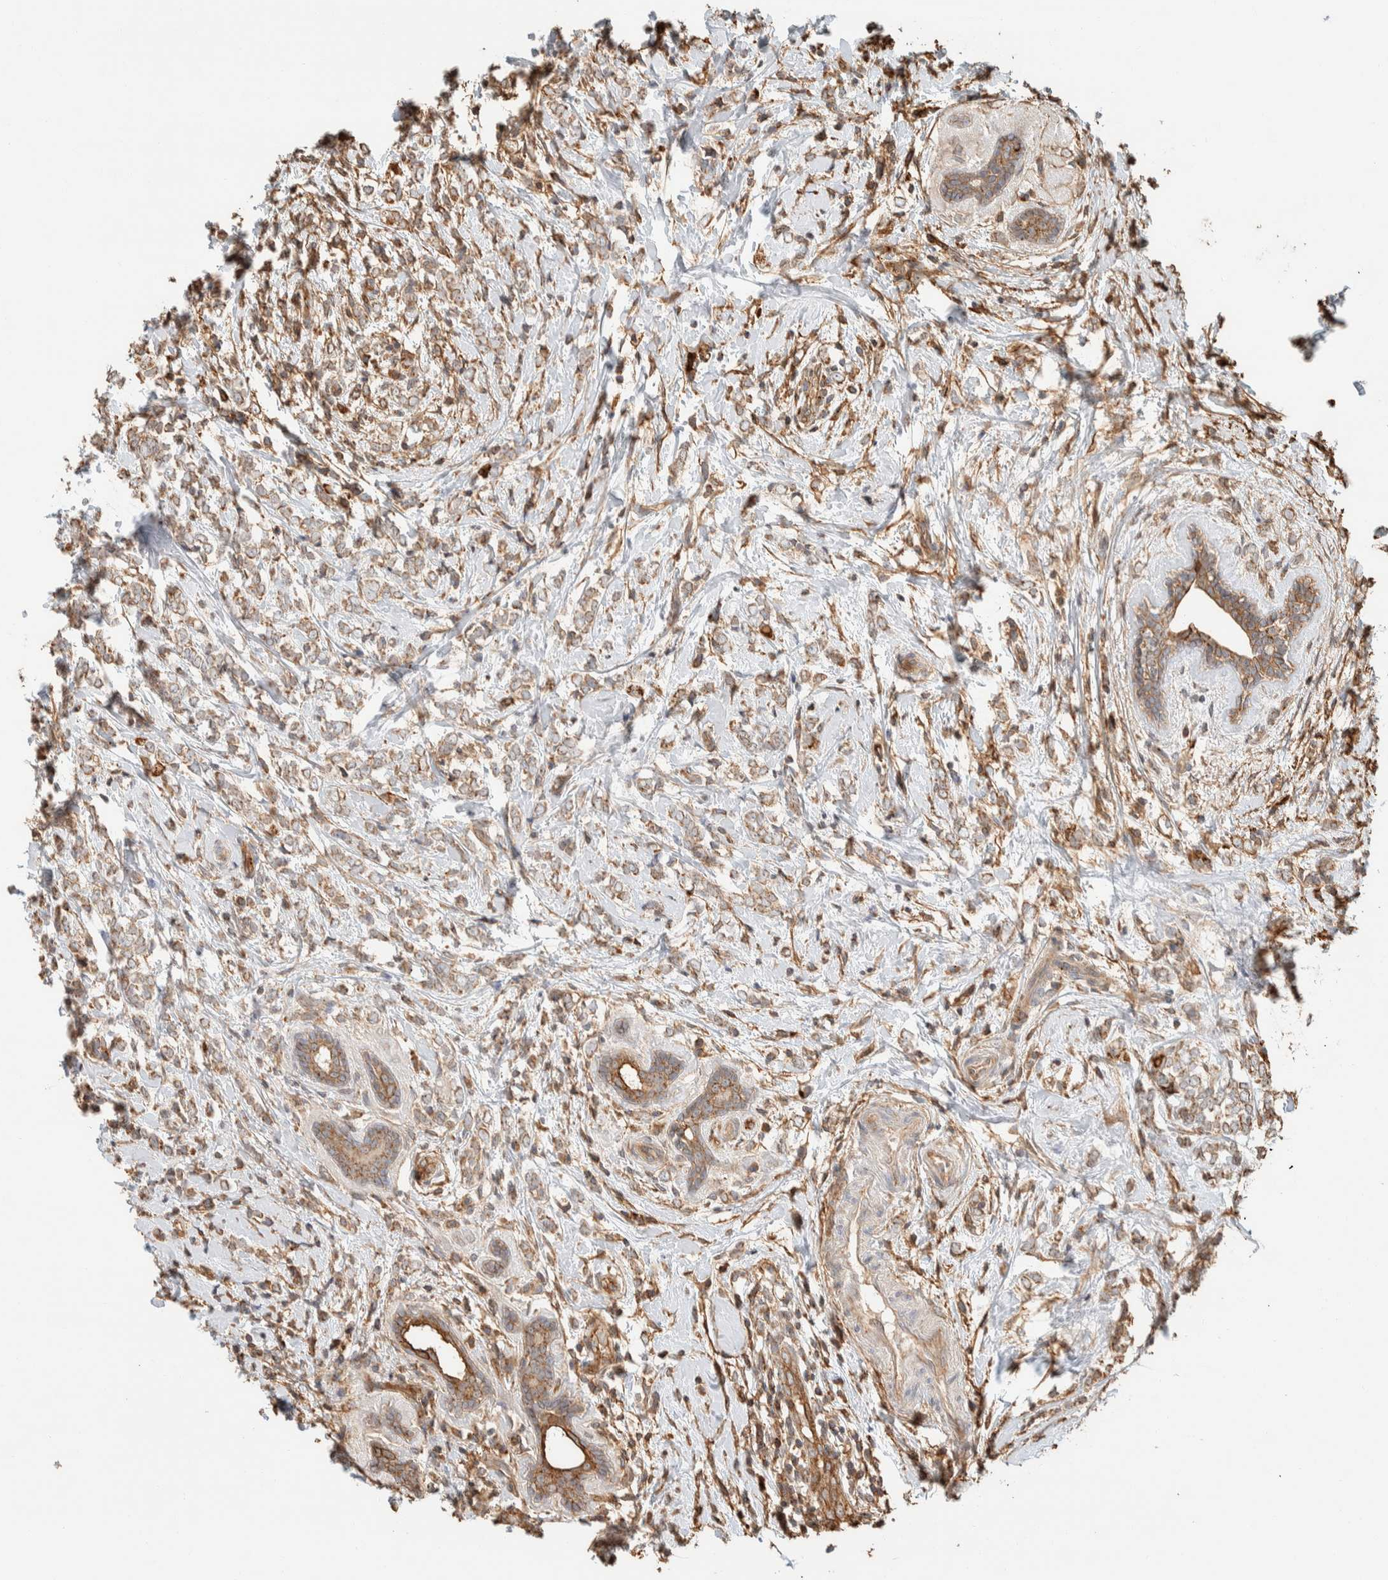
{"staining": {"intensity": "weak", "quantity": ">75%", "location": "cytoplasmic/membranous"}, "tissue": "breast cancer", "cell_type": "Tumor cells", "image_type": "cancer", "snomed": [{"axis": "morphology", "description": "Normal tissue, NOS"}, {"axis": "morphology", "description": "Lobular carcinoma"}, {"axis": "topography", "description": "Breast"}], "caption": "This image demonstrates IHC staining of human breast cancer, with low weak cytoplasmic/membranous positivity in approximately >75% of tumor cells.", "gene": "KIF9", "patient": {"sex": "female", "age": 47}}